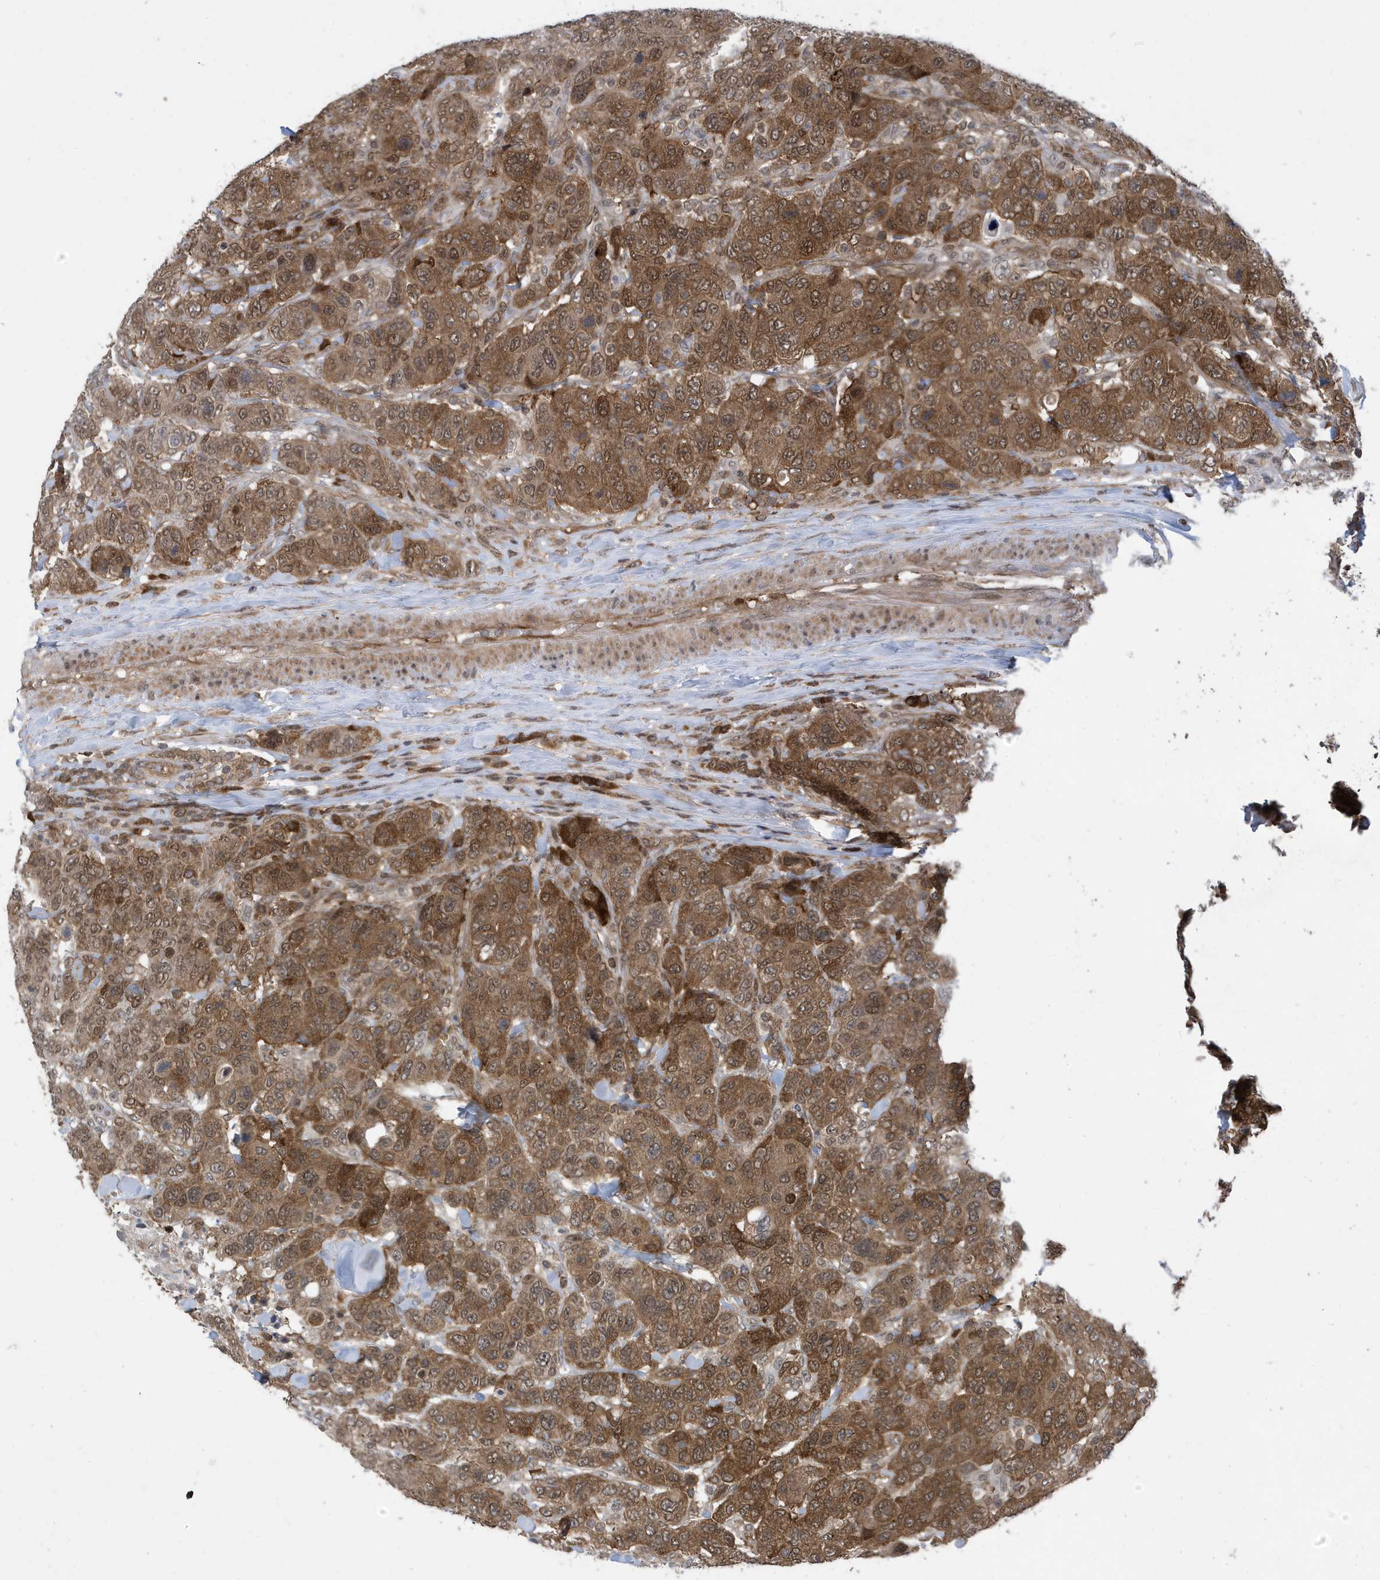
{"staining": {"intensity": "strong", "quantity": ">75%", "location": "cytoplasmic/membranous,nuclear"}, "tissue": "breast cancer", "cell_type": "Tumor cells", "image_type": "cancer", "snomed": [{"axis": "morphology", "description": "Duct carcinoma"}, {"axis": "topography", "description": "Breast"}], "caption": "Breast cancer stained with a protein marker shows strong staining in tumor cells.", "gene": "UBQLN1", "patient": {"sex": "female", "age": 37}}